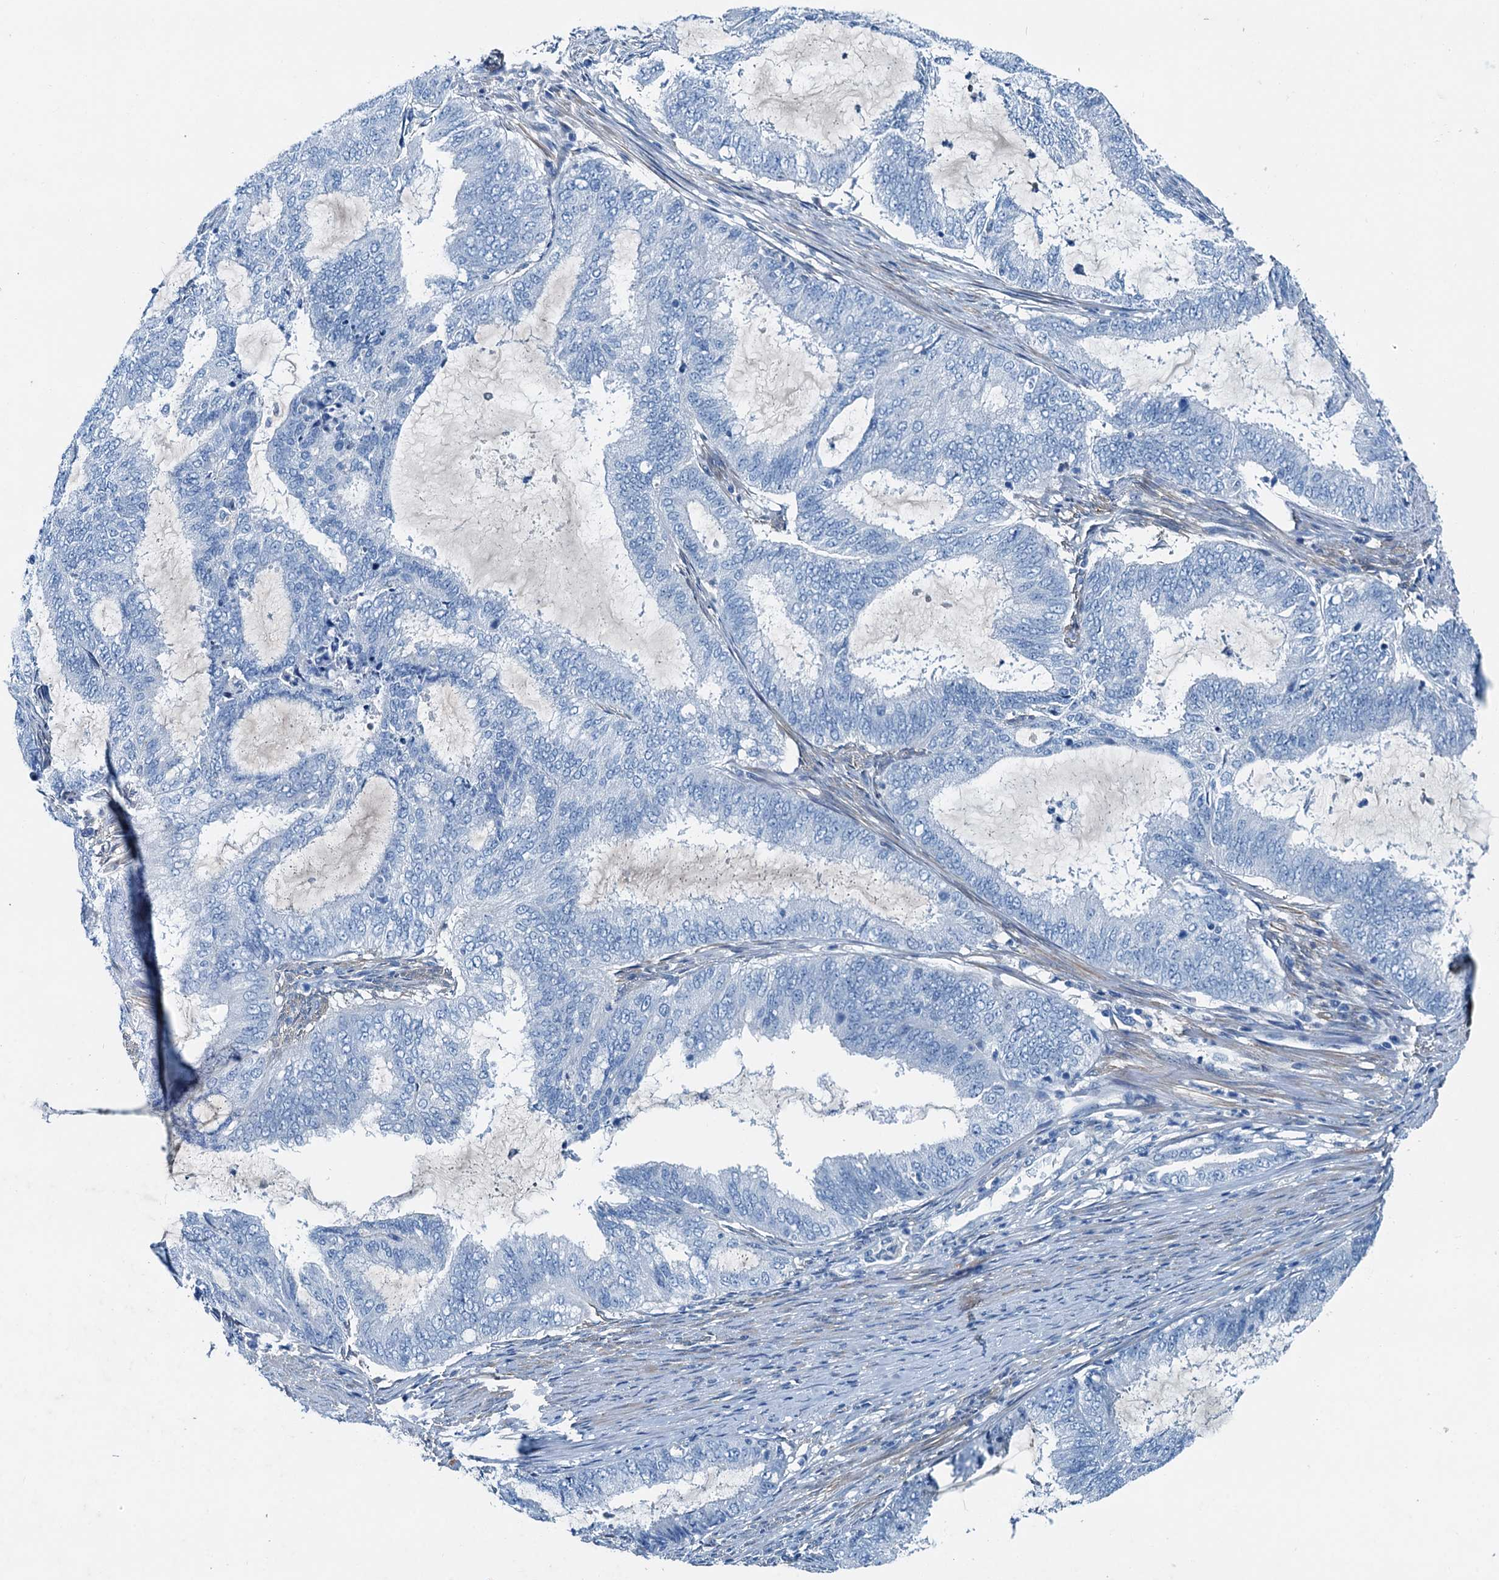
{"staining": {"intensity": "negative", "quantity": "none", "location": "none"}, "tissue": "endometrial cancer", "cell_type": "Tumor cells", "image_type": "cancer", "snomed": [{"axis": "morphology", "description": "Adenocarcinoma, NOS"}, {"axis": "topography", "description": "Endometrium"}], "caption": "Human endometrial cancer stained for a protein using IHC reveals no expression in tumor cells.", "gene": "RAB3IL1", "patient": {"sex": "female", "age": 51}}